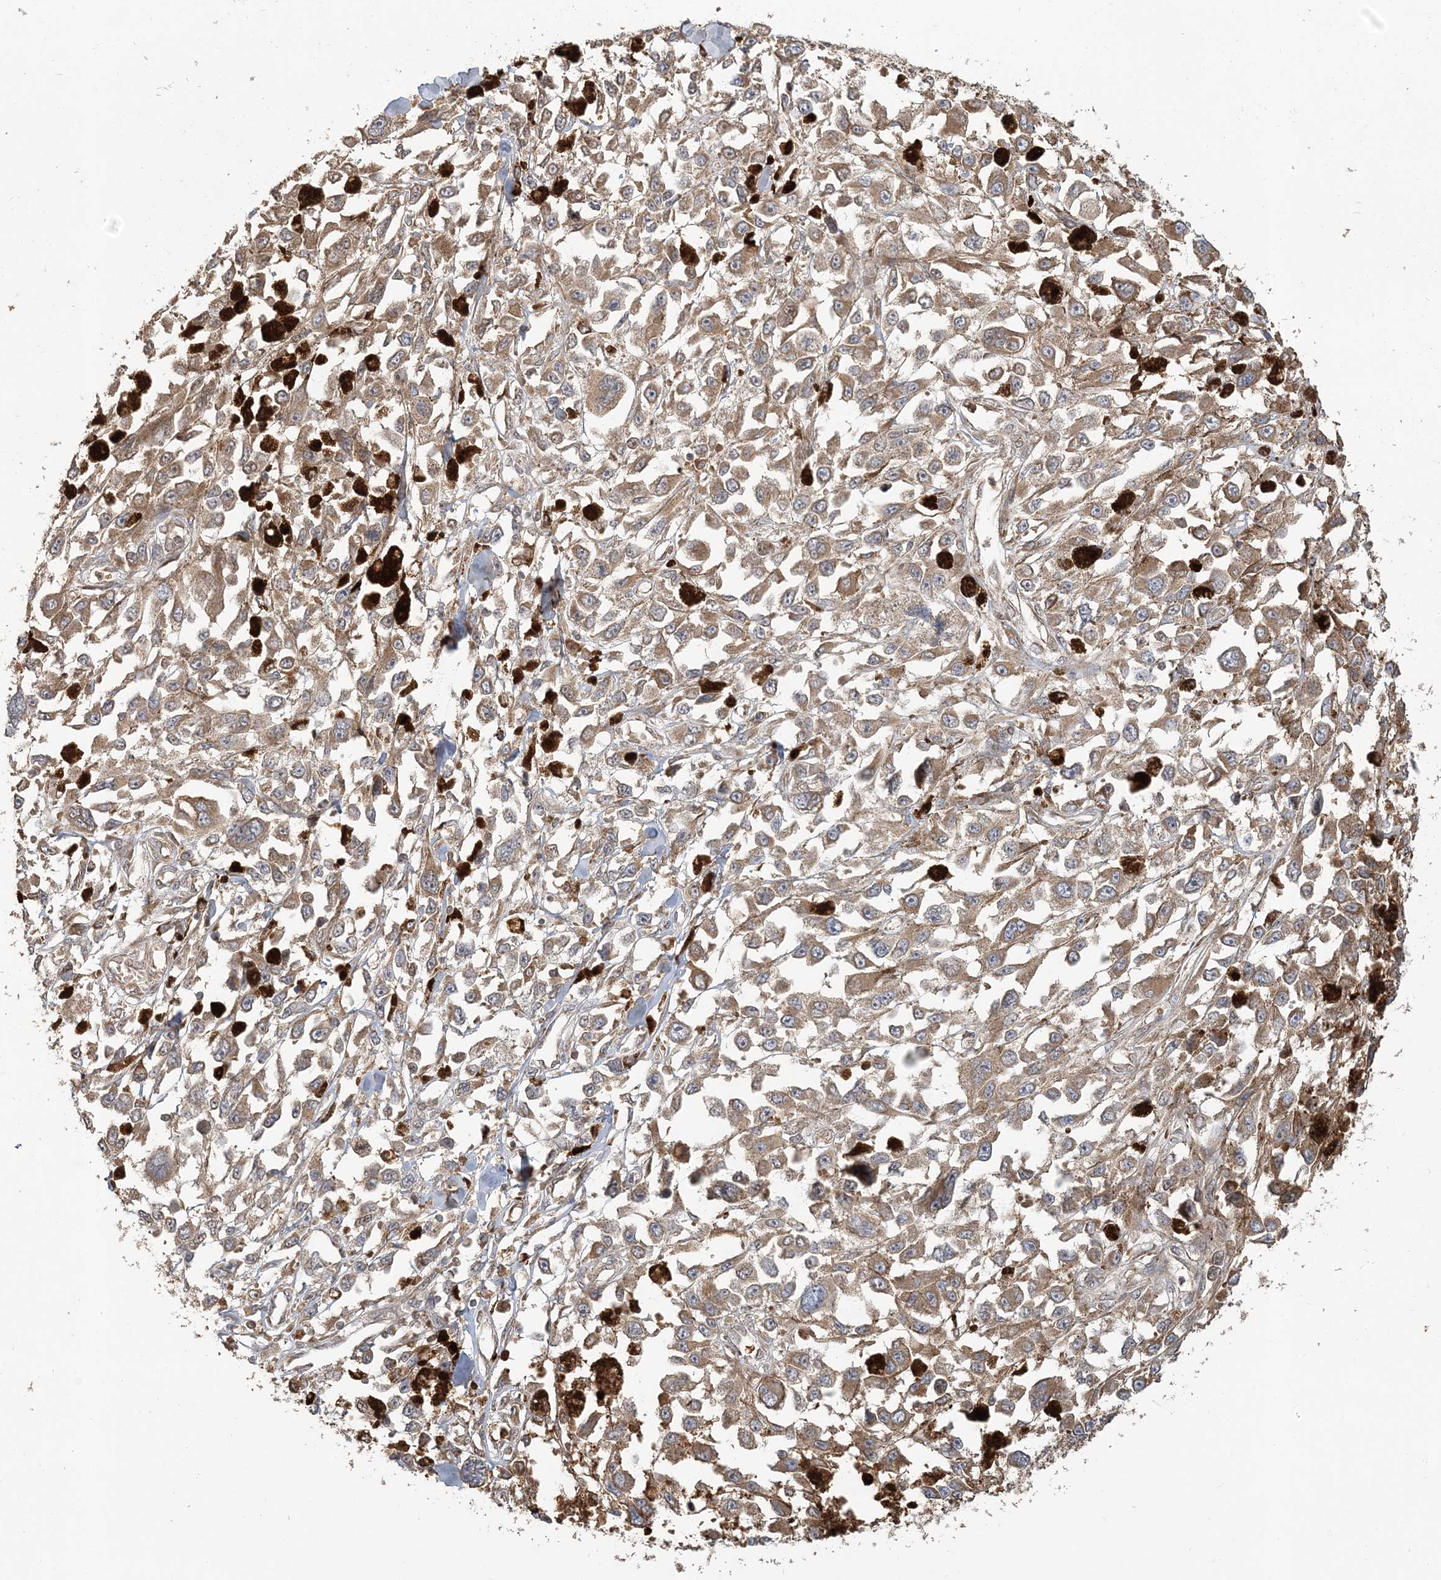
{"staining": {"intensity": "moderate", "quantity": ">75%", "location": "cytoplasmic/membranous"}, "tissue": "melanoma", "cell_type": "Tumor cells", "image_type": "cancer", "snomed": [{"axis": "morphology", "description": "Malignant melanoma, Metastatic site"}, {"axis": "topography", "description": "Lymph node"}], "caption": "Human melanoma stained with a brown dye reveals moderate cytoplasmic/membranous positive positivity in about >75% of tumor cells.", "gene": "RAB14", "patient": {"sex": "male", "age": 59}}